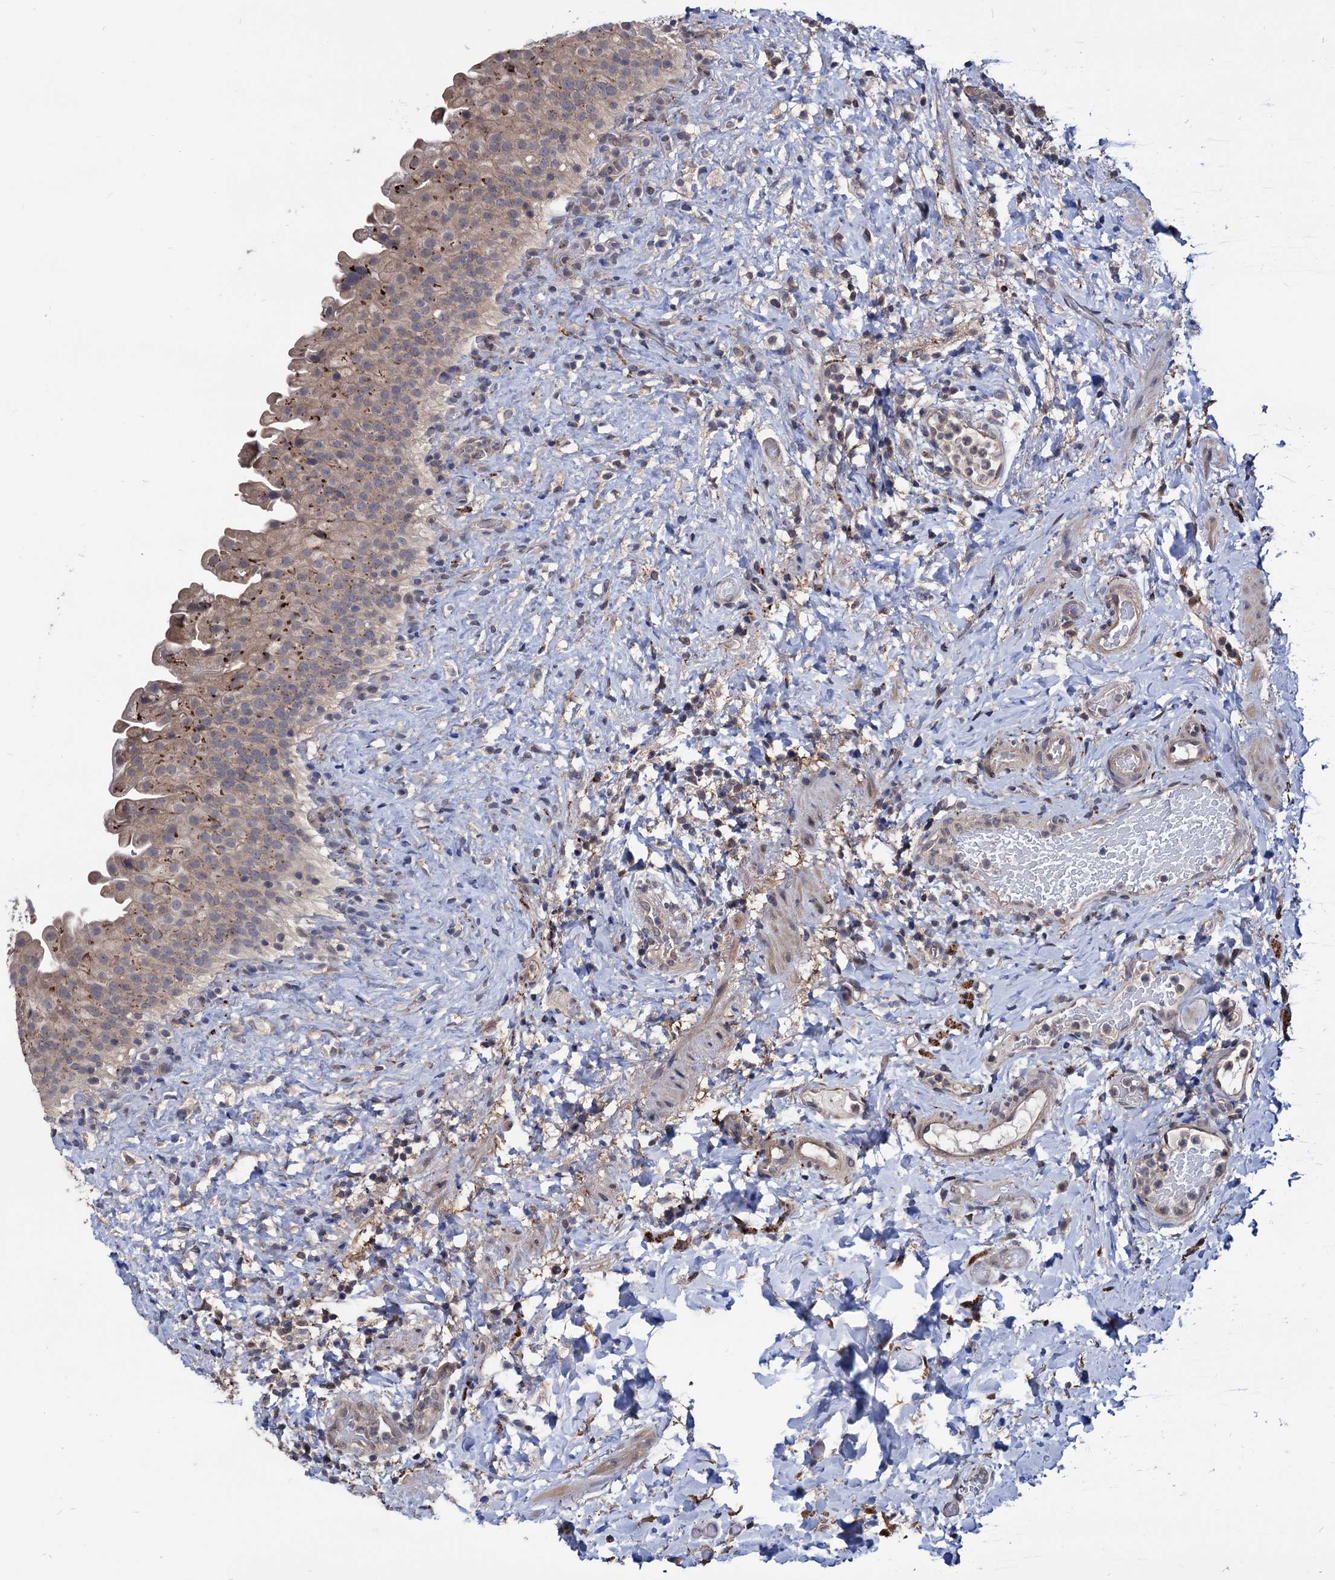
{"staining": {"intensity": "moderate", "quantity": "25%-75%", "location": "cytoplasmic/membranous"}, "tissue": "urinary bladder", "cell_type": "Urothelial cells", "image_type": "normal", "snomed": [{"axis": "morphology", "description": "Normal tissue, NOS"}, {"axis": "topography", "description": "Urinary bladder"}], "caption": "Immunohistochemistry (DAB) staining of unremarkable urinary bladder demonstrates moderate cytoplasmic/membranous protein positivity in about 25%-75% of urothelial cells.", "gene": "ESD", "patient": {"sex": "female", "age": 27}}